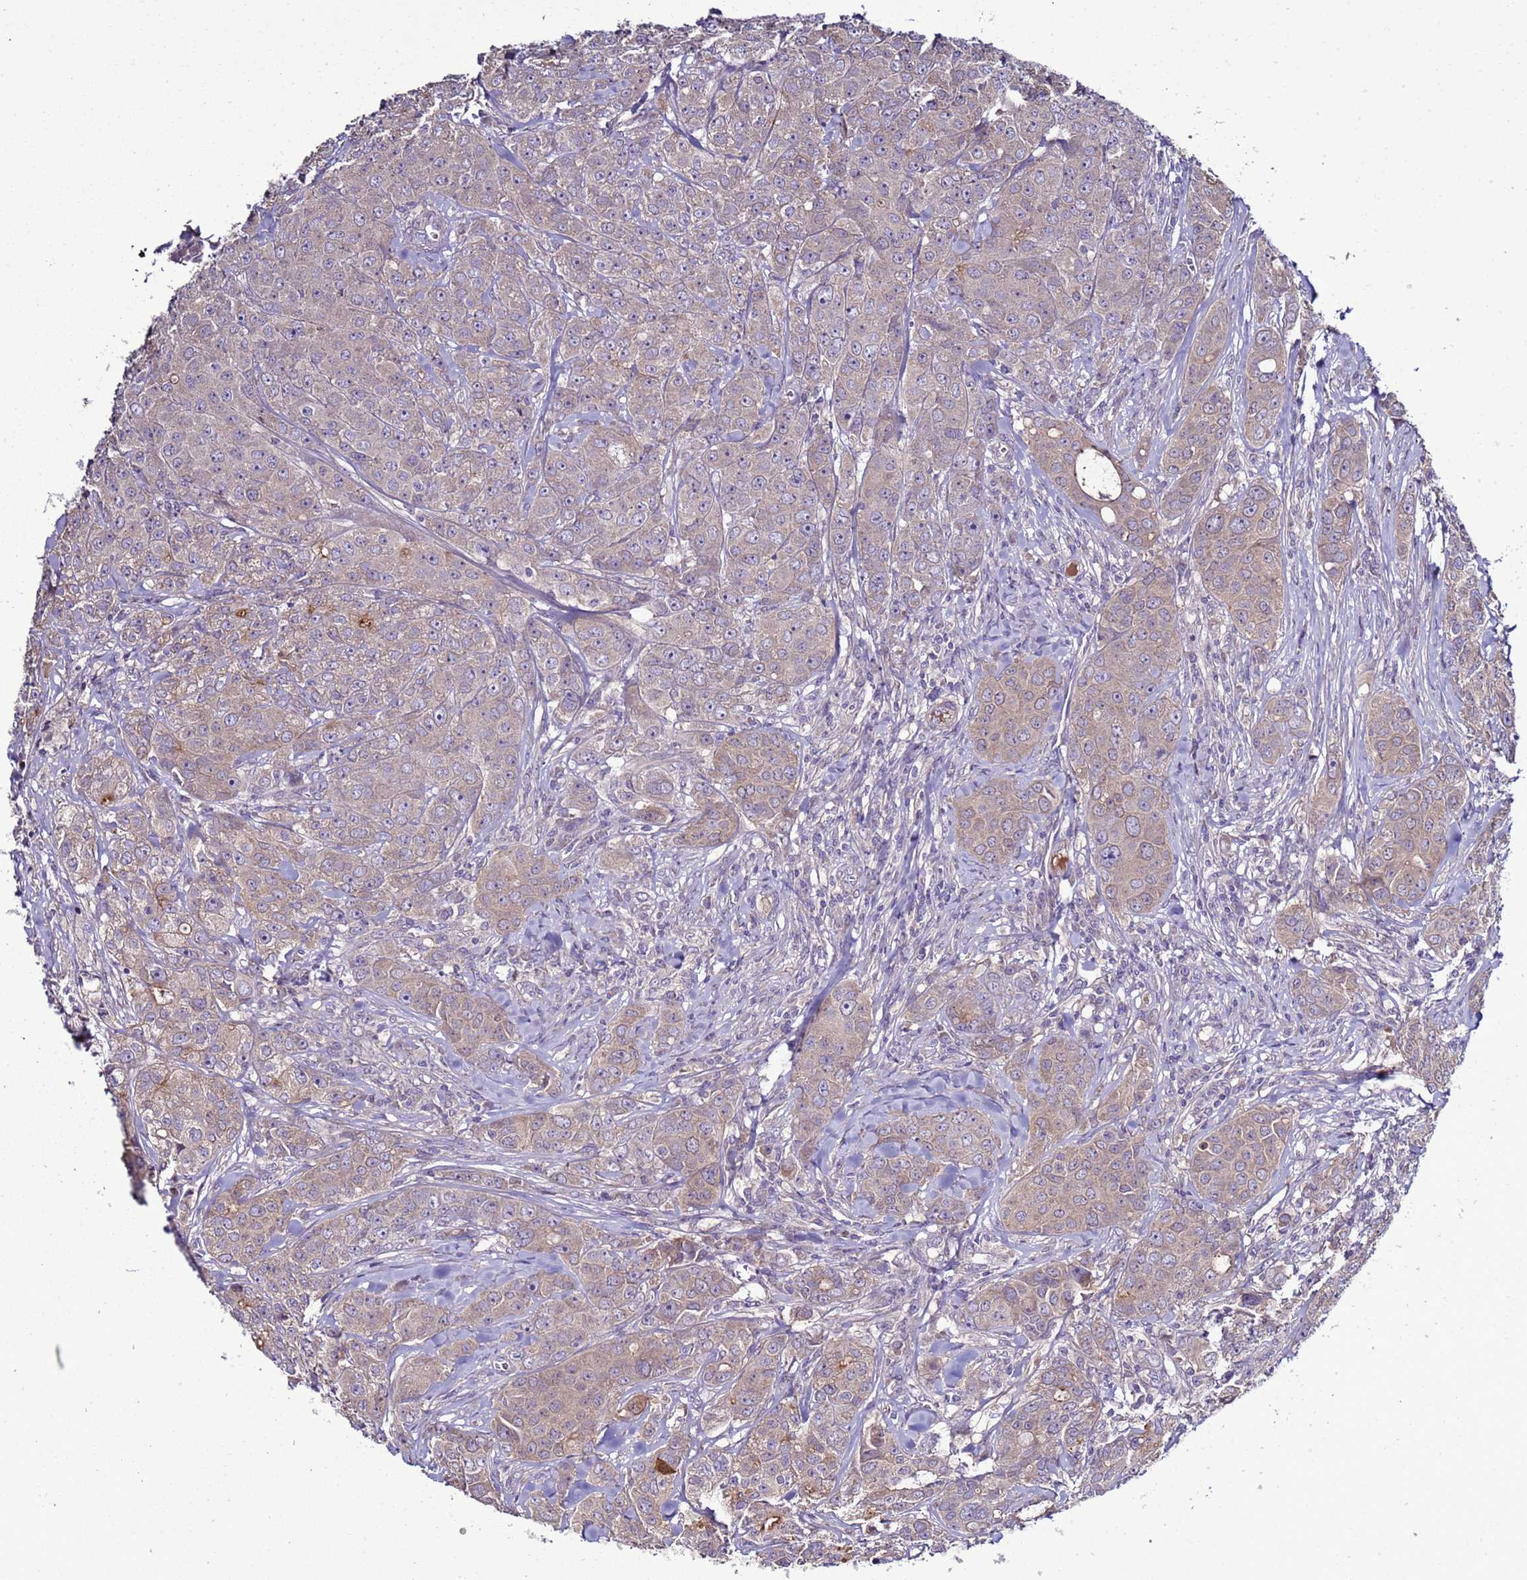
{"staining": {"intensity": "weak", "quantity": ">75%", "location": "cytoplasmic/membranous"}, "tissue": "breast cancer", "cell_type": "Tumor cells", "image_type": "cancer", "snomed": [{"axis": "morphology", "description": "Duct carcinoma"}, {"axis": "topography", "description": "Breast"}], "caption": "A photomicrograph of human breast cancer stained for a protein exhibits weak cytoplasmic/membranous brown staining in tumor cells.", "gene": "RABL2B", "patient": {"sex": "female", "age": 43}}